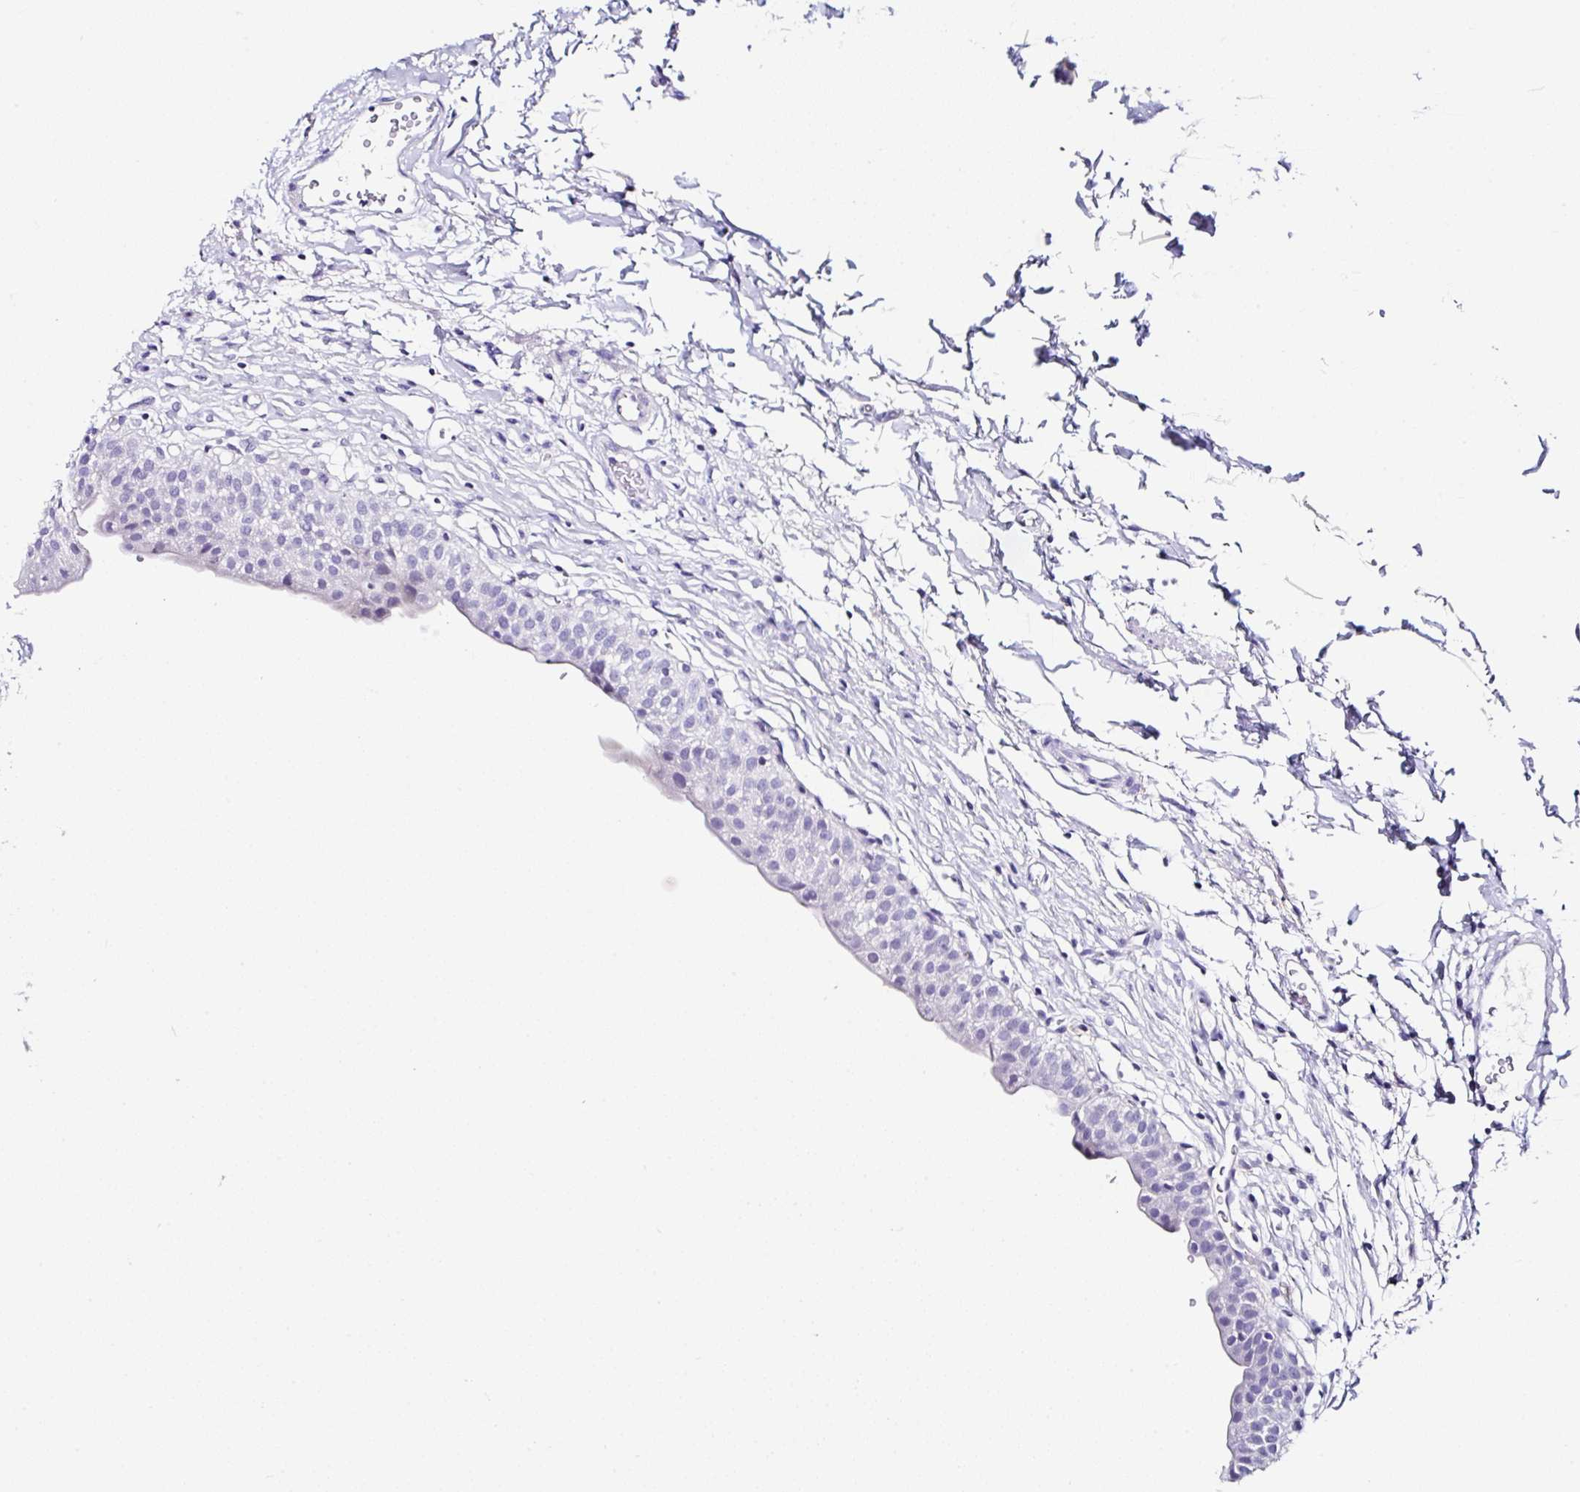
{"staining": {"intensity": "negative", "quantity": "none", "location": "none"}, "tissue": "urinary bladder", "cell_type": "Urothelial cells", "image_type": "normal", "snomed": [{"axis": "morphology", "description": "Normal tissue, NOS"}, {"axis": "topography", "description": "Urinary bladder"}, {"axis": "topography", "description": "Peripheral nerve tissue"}], "caption": "Urinary bladder was stained to show a protein in brown. There is no significant expression in urothelial cells. The staining was performed using DAB (3,3'-diaminobenzidine) to visualize the protein expression in brown, while the nuclei were stained in blue with hematoxylin (Magnification: 20x).", "gene": "UGT3A1", "patient": {"sex": "male", "age": 55}}